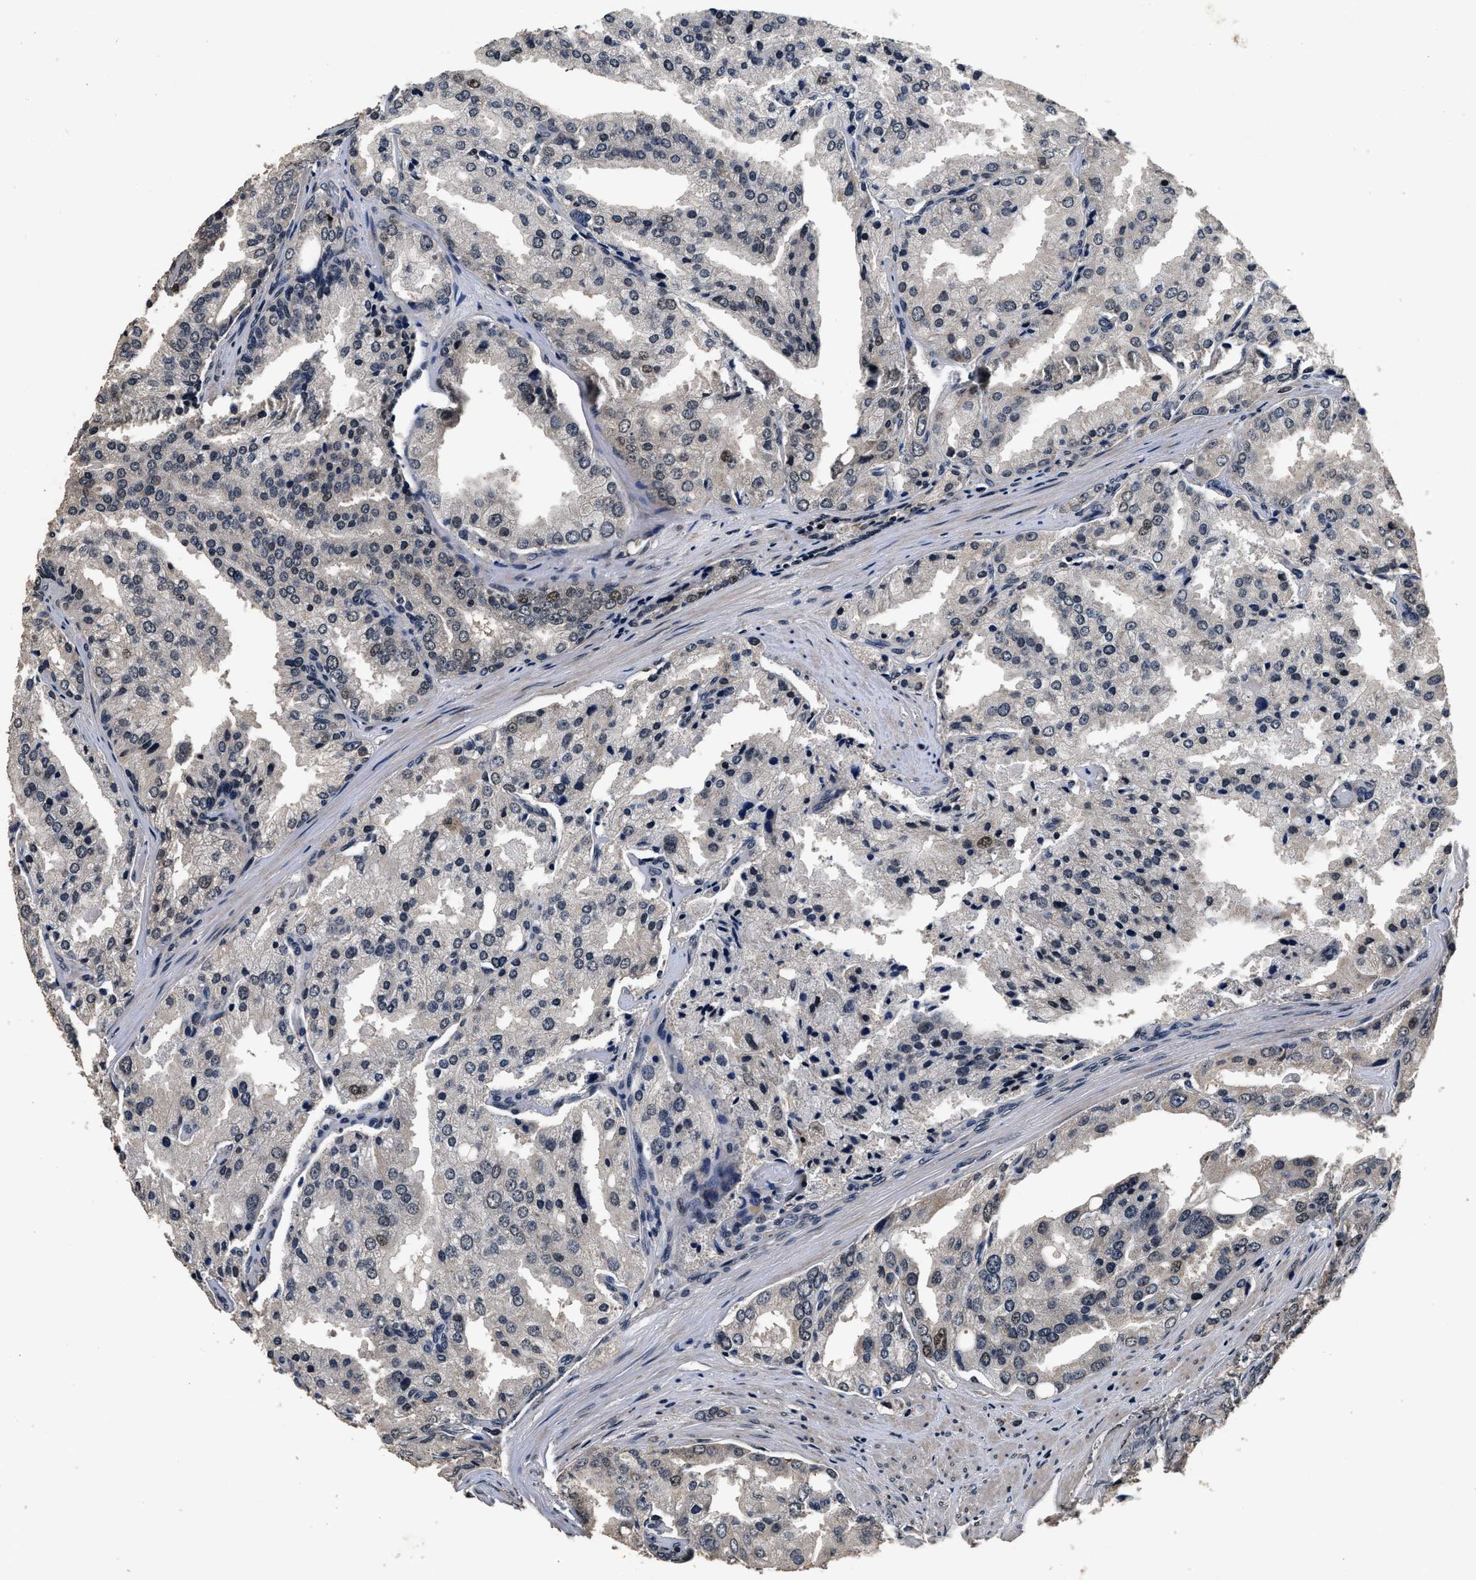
{"staining": {"intensity": "moderate", "quantity": "<25%", "location": "nuclear"}, "tissue": "prostate cancer", "cell_type": "Tumor cells", "image_type": "cancer", "snomed": [{"axis": "morphology", "description": "Adenocarcinoma, High grade"}, {"axis": "topography", "description": "Prostate"}], "caption": "DAB immunohistochemical staining of prostate cancer (high-grade adenocarcinoma) shows moderate nuclear protein expression in approximately <25% of tumor cells.", "gene": "CSTF1", "patient": {"sex": "male", "age": 50}}